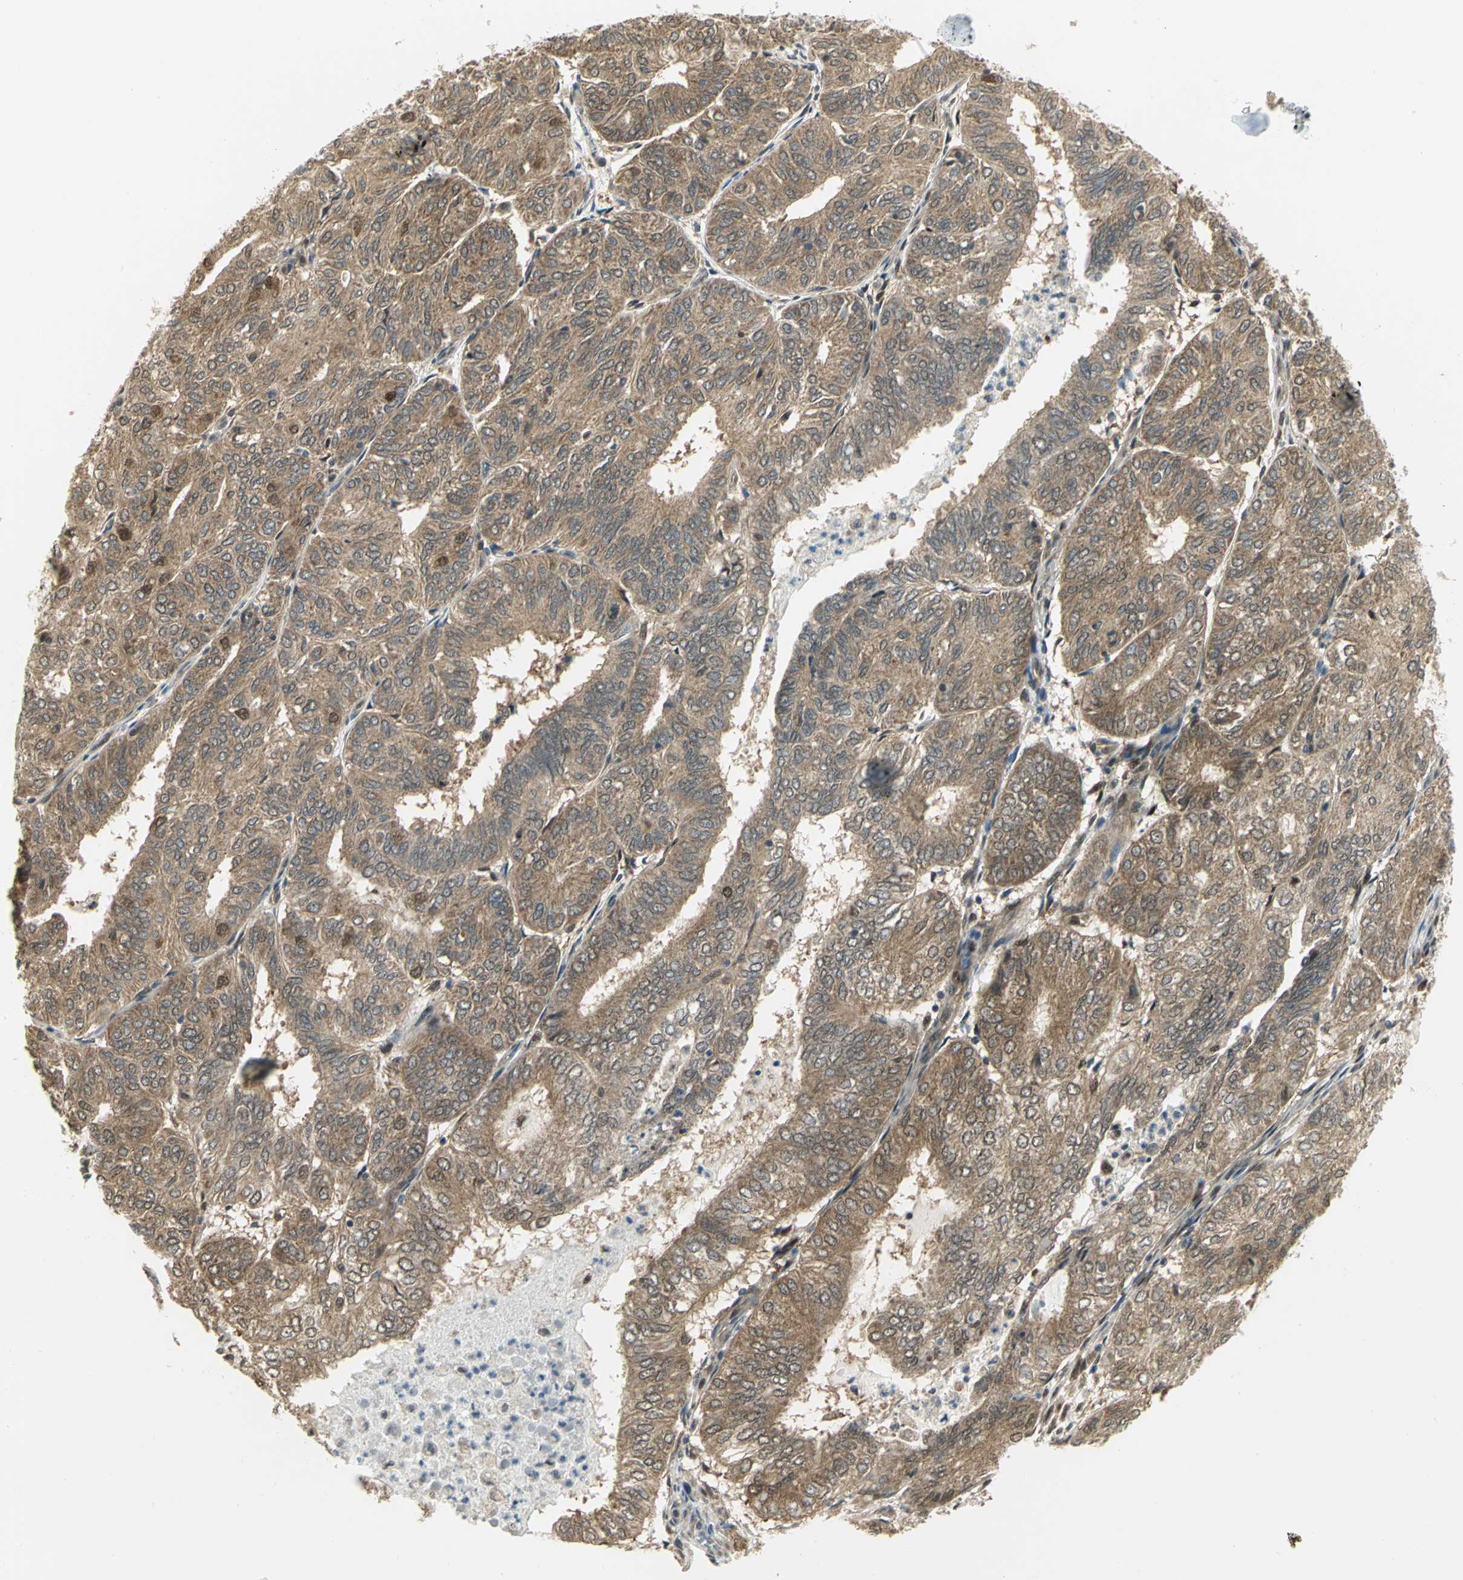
{"staining": {"intensity": "moderate", "quantity": ">75%", "location": "cytoplasmic/membranous"}, "tissue": "endometrial cancer", "cell_type": "Tumor cells", "image_type": "cancer", "snomed": [{"axis": "morphology", "description": "Adenocarcinoma, NOS"}, {"axis": "topography", "description": "Uterus"}], "caption": "Human endometrial cancer (adenocarcinoma) stained with a protein marker shows moderate staining in tumor cells.", "gene": "PSMC4", "patient": {"sex": "female", "age": 60}}